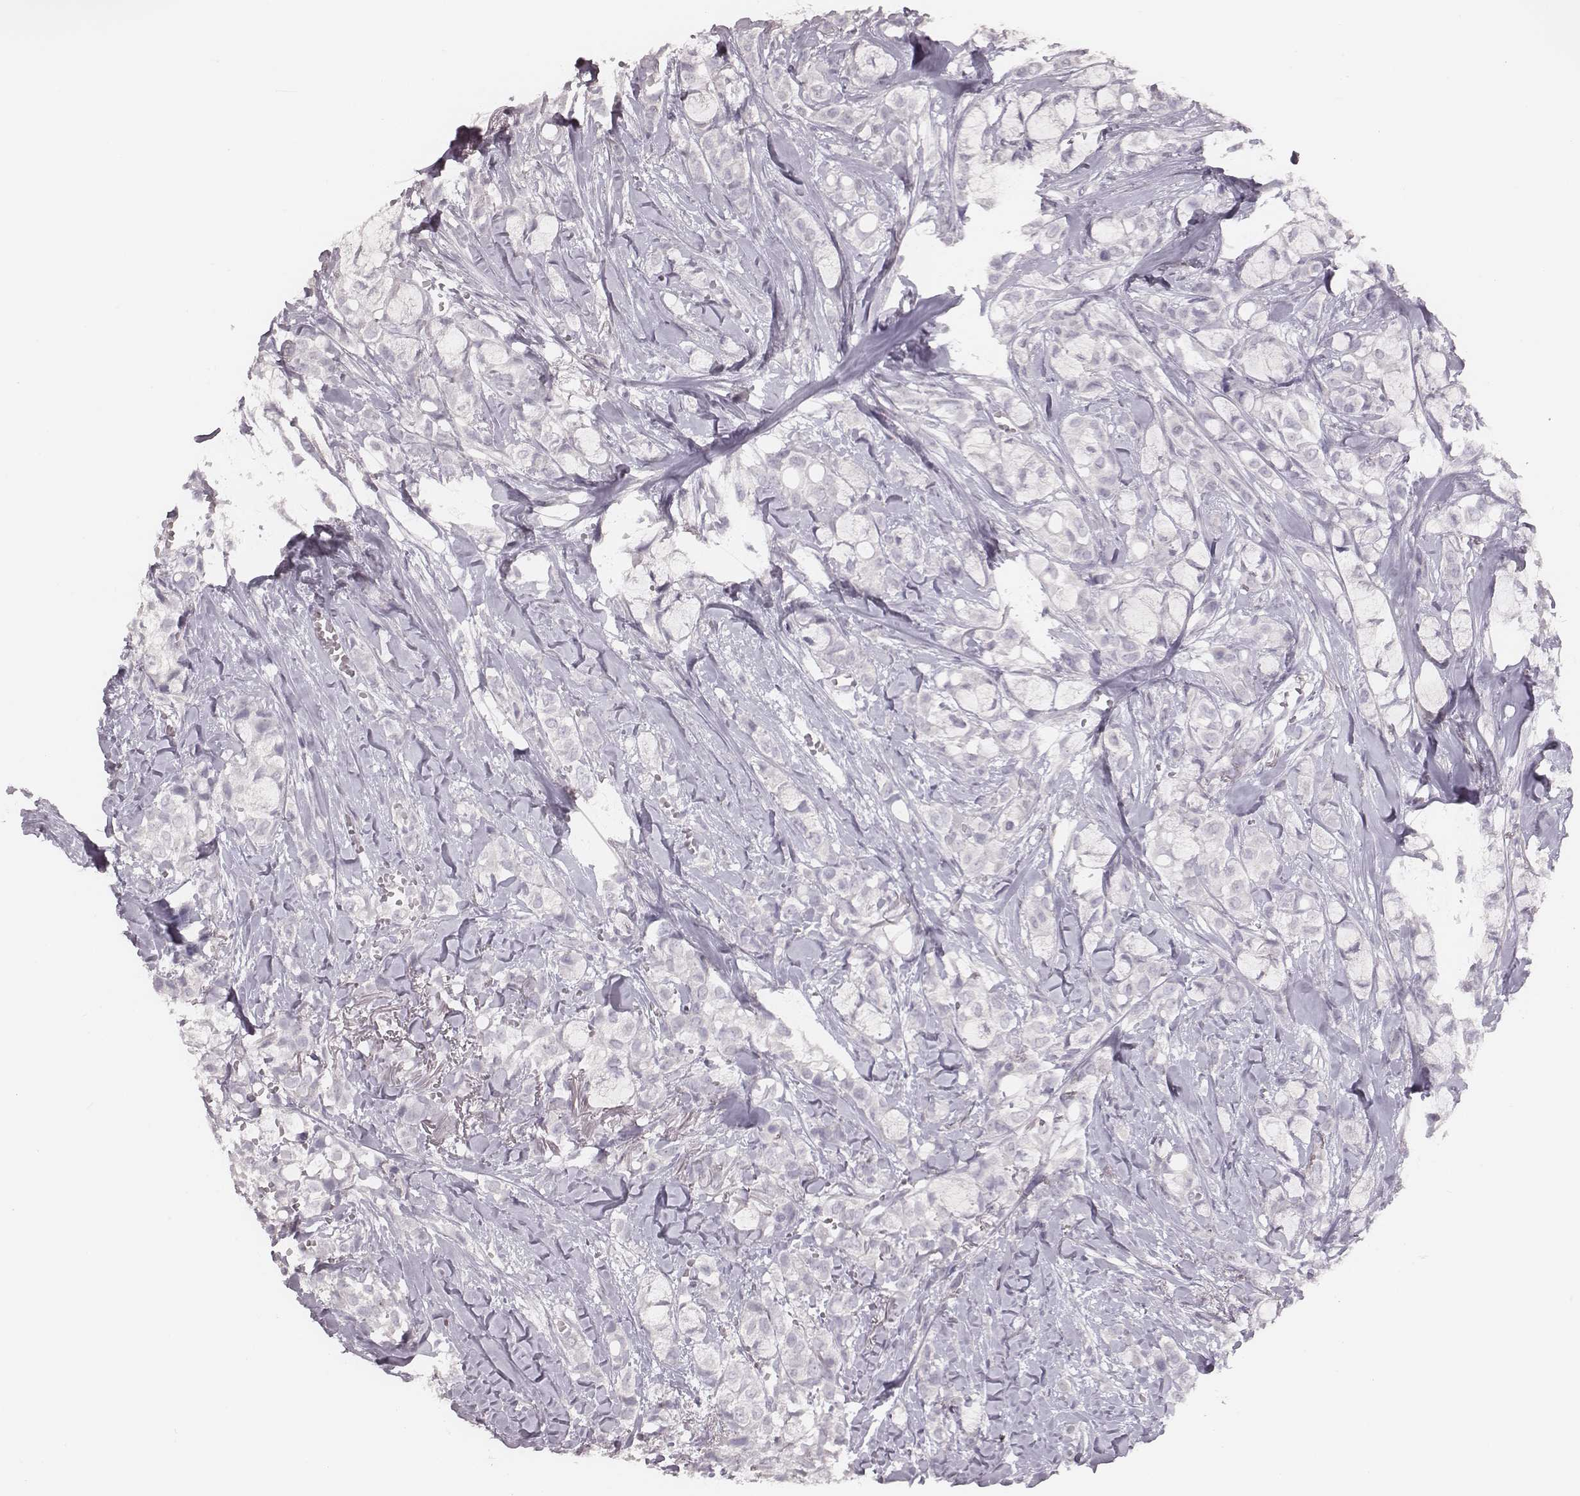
{"staining": {"intensity": "negative", "quantity": "none", "location": "none"}, "tissue": "breast cancer", "cell_type": "Tumor cells", "image_type": "cancer", "snomed": [{"axis": "morphology", "description": "Duct carcinoma"}, {"axis": "topography", "description": "Breast"}], "caption": "The histopathology image reveals no significant expression in tumor cells of breast infiltrating ductal carcinoma. The staining is performed using DAB (3,3'-diaminobenzidine) brown chromogen with nuclei counter-stained in using hematoxylin.", "gene": "PDCD1", "patient": {"sex": "female", "age": 85}}